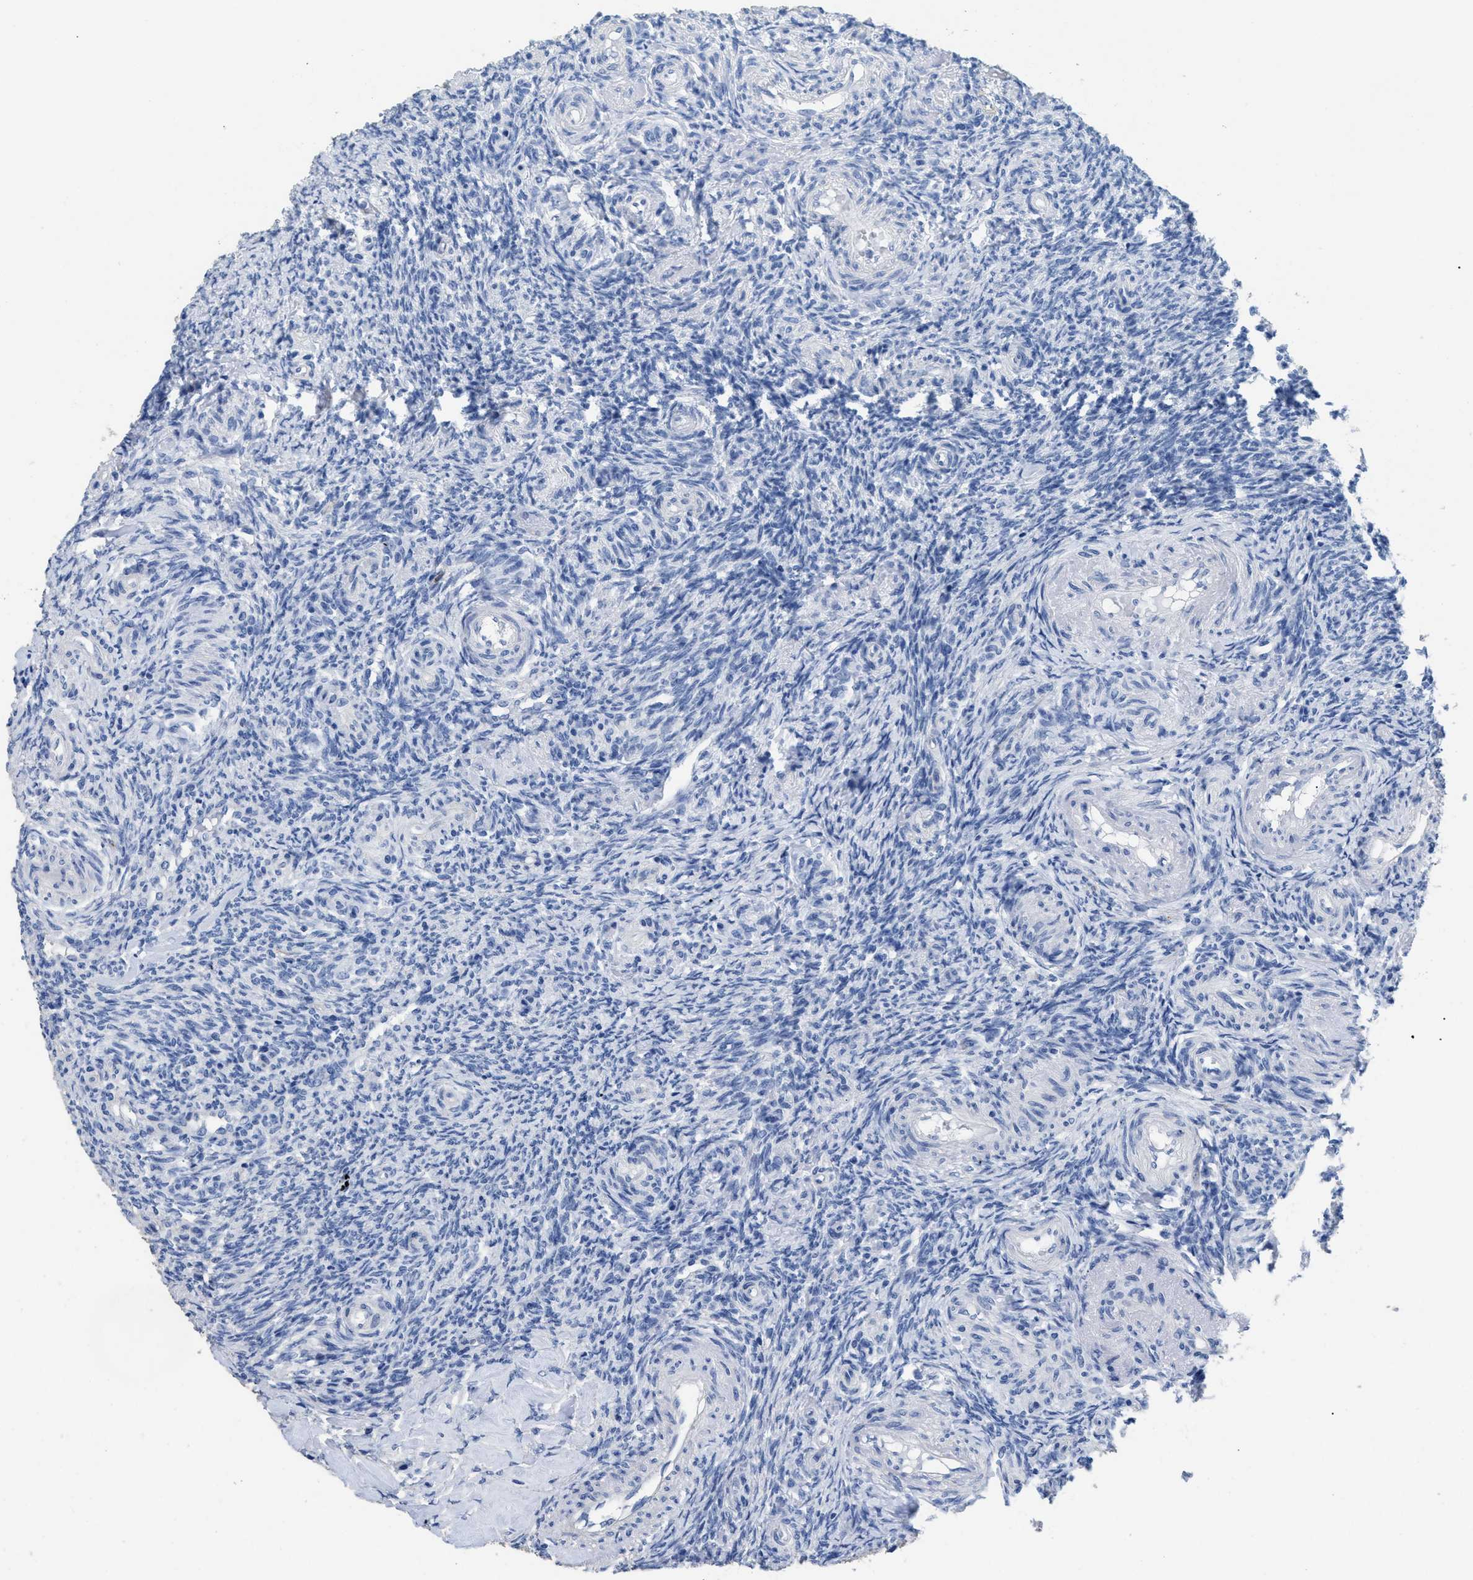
{"staining": {"intensity": "negative", "quantity": "none", "location": "none"}, "tissue": "ovary", "cell_type": "Ovarian stroma cells", "image_type": "normal", "snomed": [{"axis": "morphology", "description": "Normal tissue, NOS"}, {"axis": "topography", "description": "Ovary"}], "caption": "Immunohistochemistry (IHC) histopathology image of benign ovary: ovary stained with DAB shows no significant protein staining in ovarian stroma cells. (Brightfield microscopy of DAB (3,3'-diaminobenzidine) immunohistochemistry (IHC) at high magnification).", "gene": "DLC1", "patient": {"sex": "female", "age": 41}}